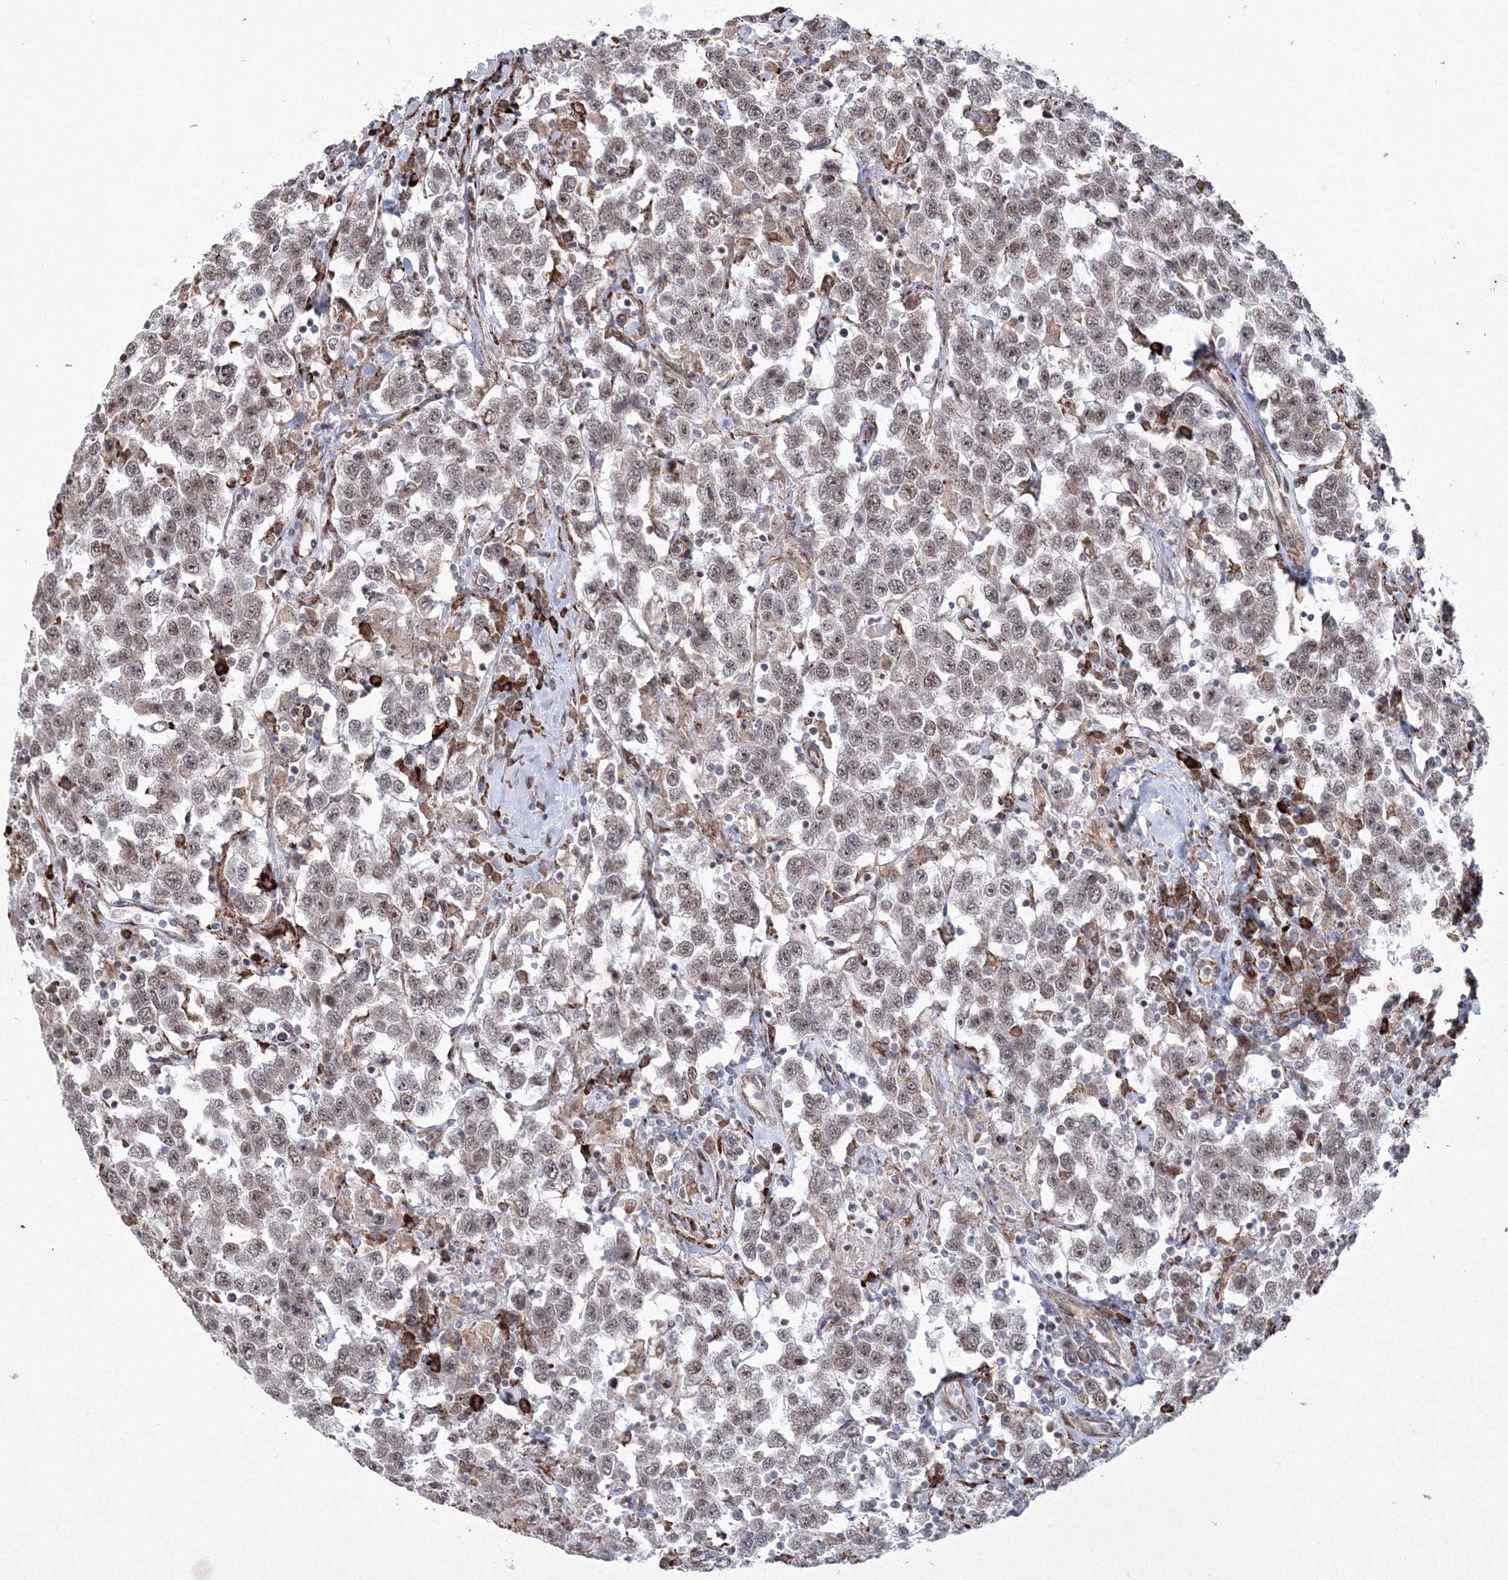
{"staining": {"intensity": "weak", "quantity": ">75%", "location": "nuclear"}, "tissue": "testis cancer", "cell_type": "Tumor cells", "image_type": "cancer", "snomed": [{"axis": "morphology", "description": "Seminoma, NOS"}, {"axis": "topography", "description": "Testis"}], "caption": "Human testis cancer stained with a brown dye shows weak nuclear positive expression in about >75% of tumor cells.", "gene": "EFCAB12", "patient": {"sex": "male", "age": 41}}